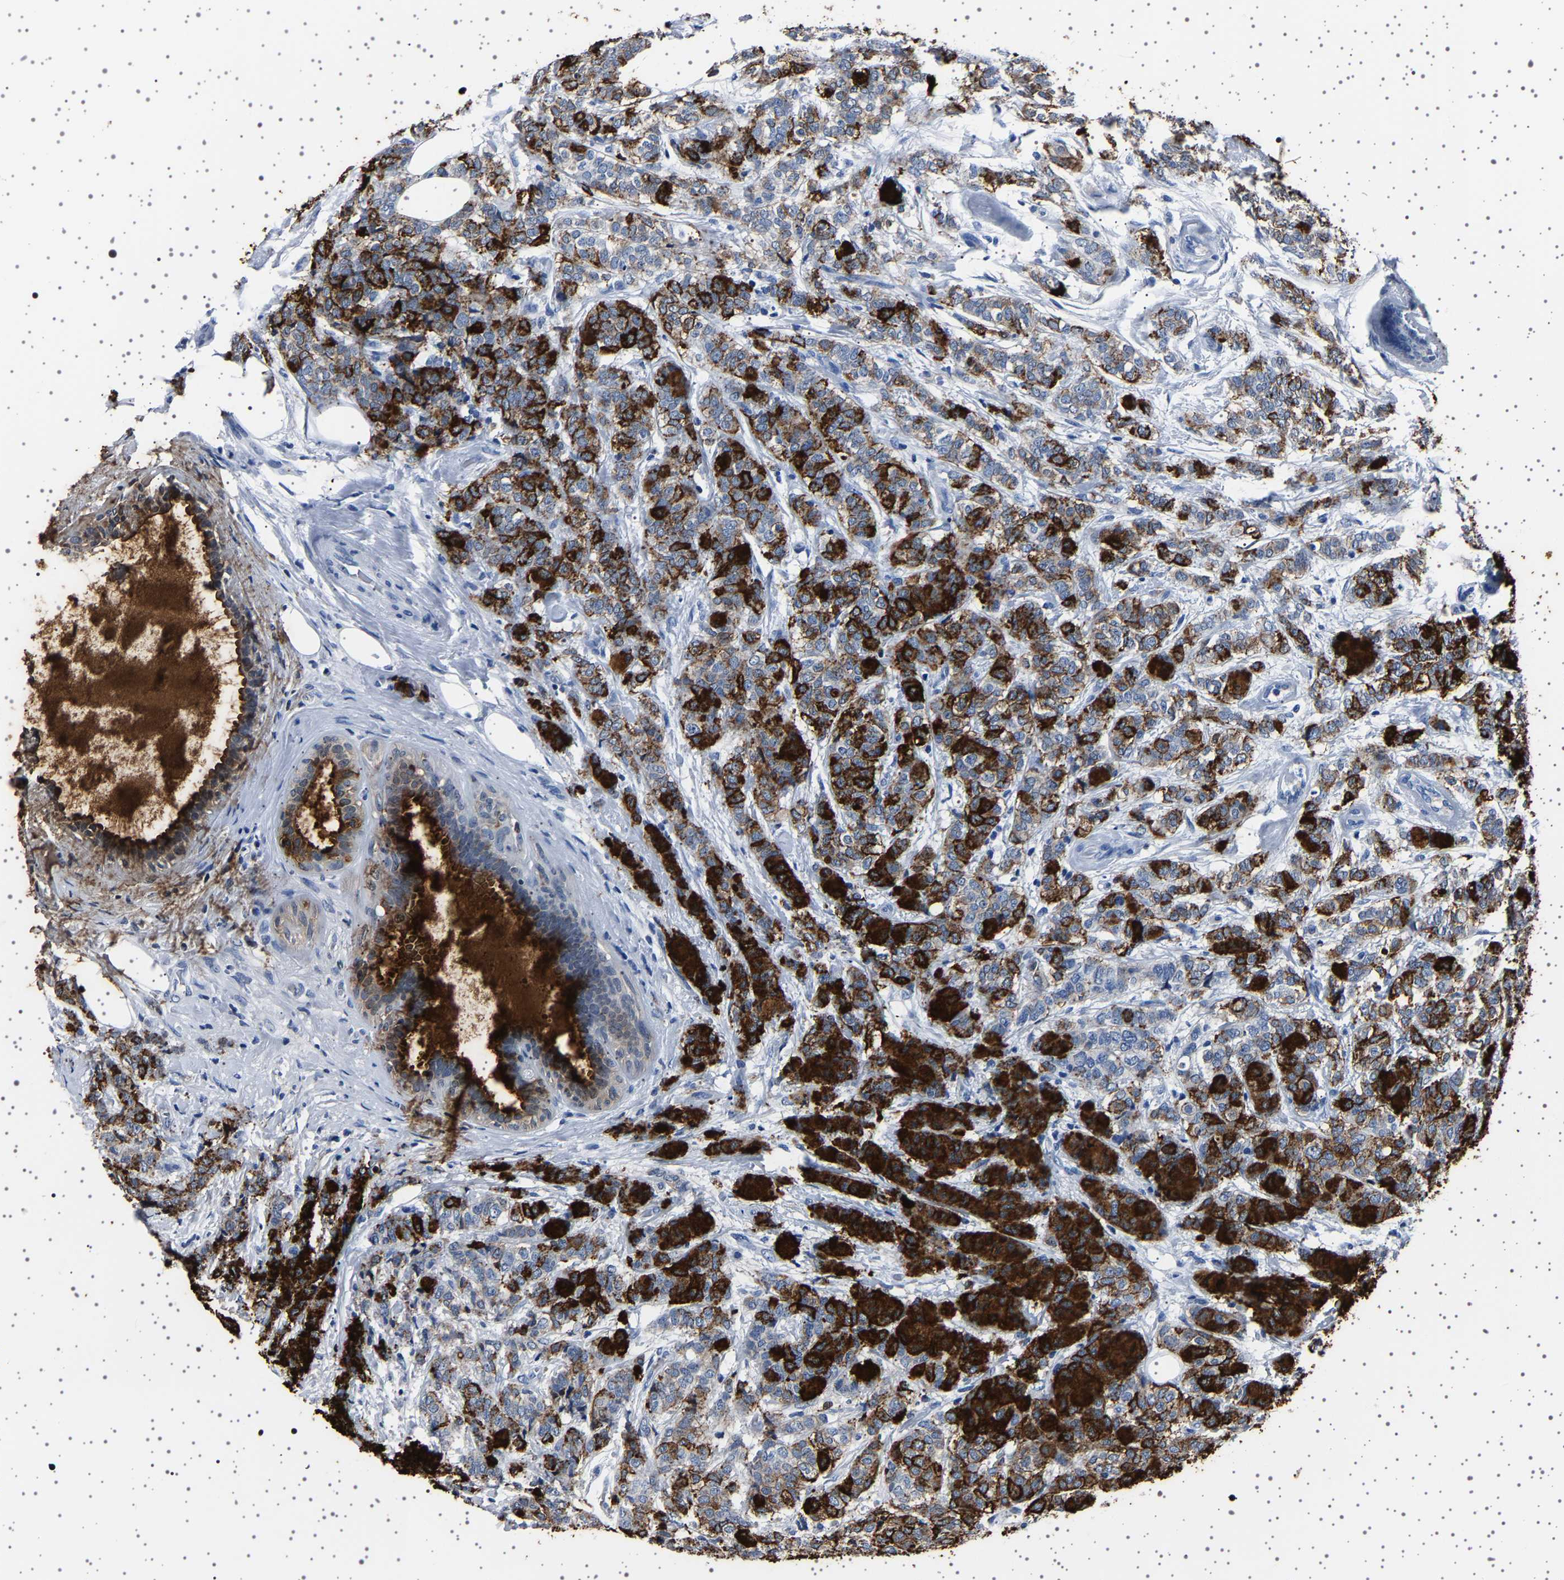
{"staining": {"intensity": "strong", "quantity": ">75%", "location": "cytoplasmic/membranous"}, "tissue": "breast cancer", "cell_type": "Tumor cells", "image_type": "cancer", "snomed": [{"axis": "morphology", "description": "Lobular carcinoma"}, {"axis": "topography", "description": "Breast"}], "caption": "A photomicrograph of human breast cancer (lobular carcinoma) stained for a protein exhibits strong cytoplasmic/membranous brown staining in tumor cells. The protein of interest is shown in brown color, while the nuclei are stained blue.", "gene": "TFF3", "patient": {"sex": "female", "age": 60}}